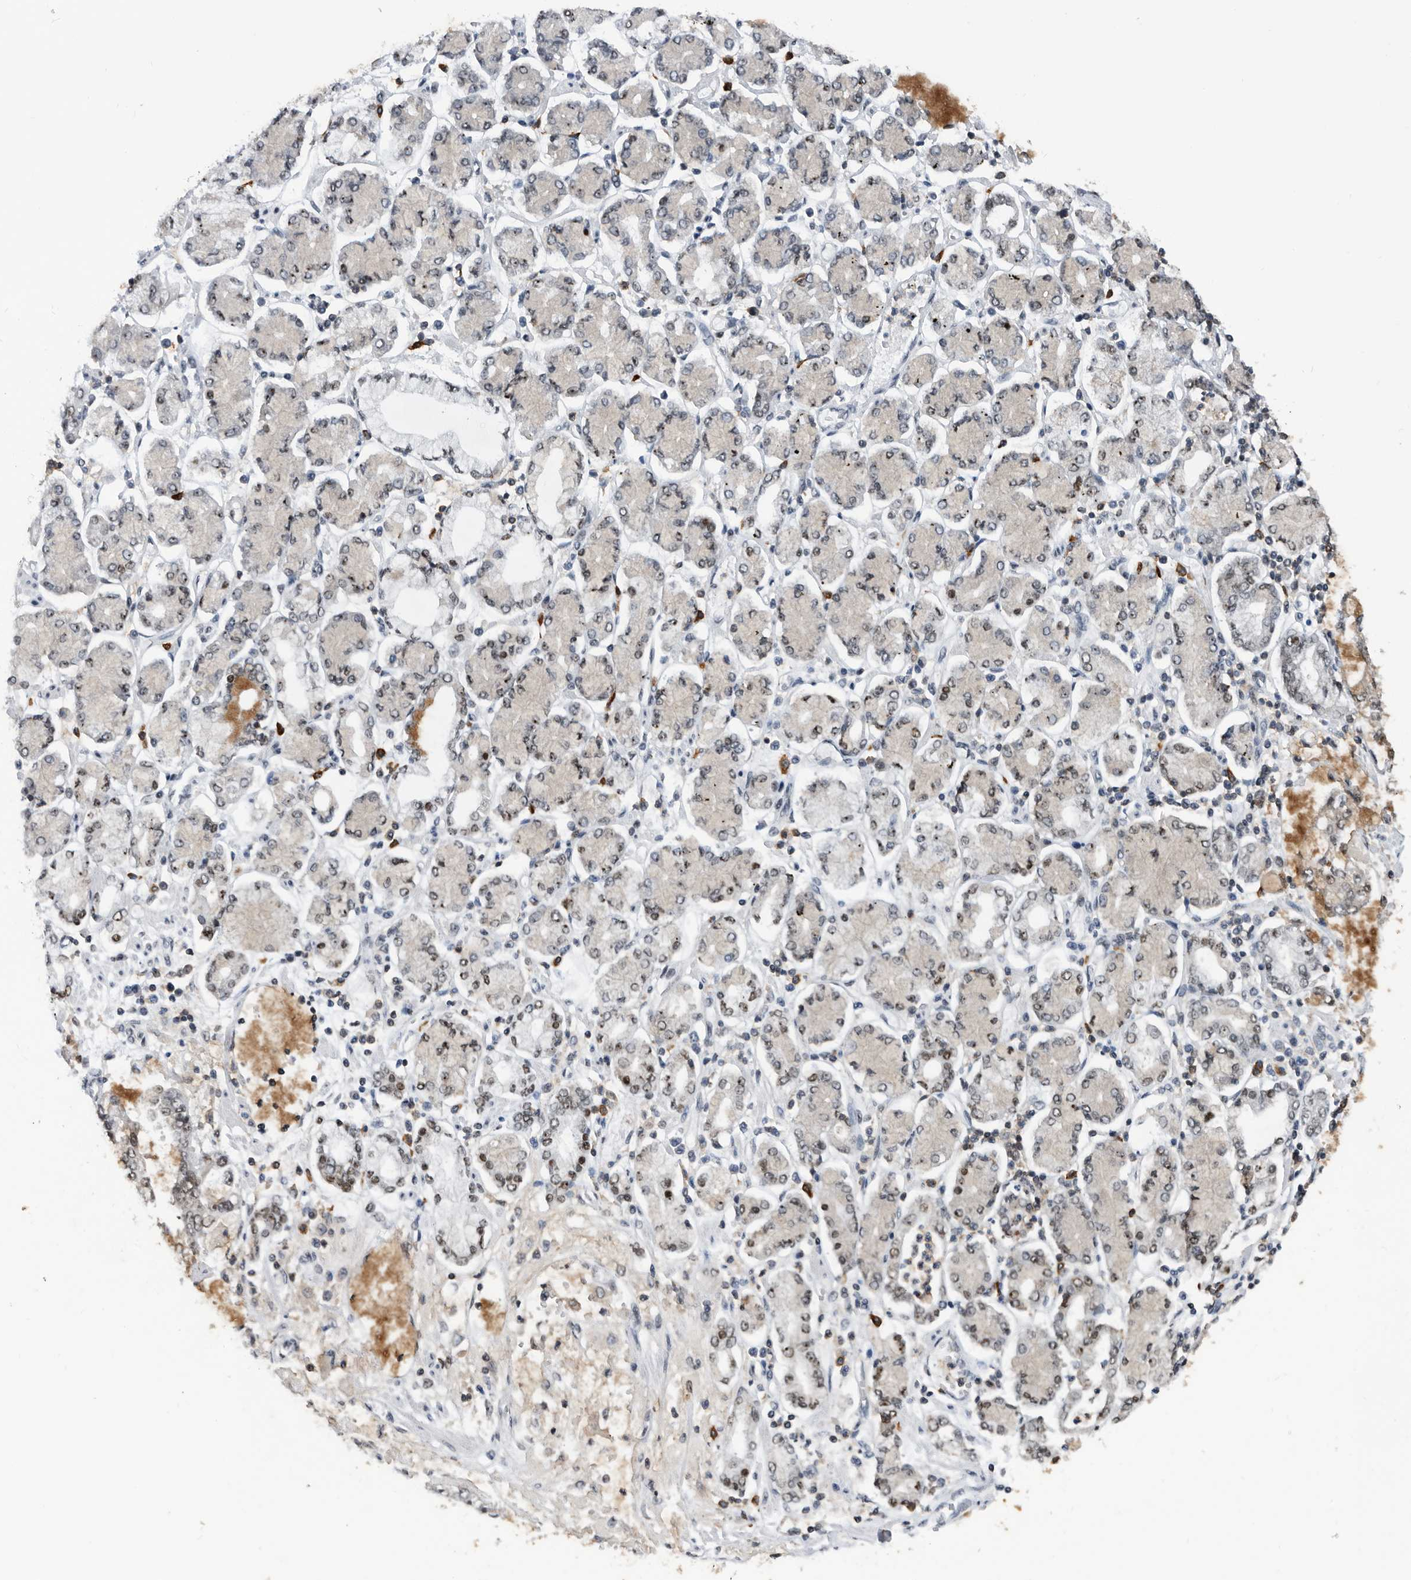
{"staining": {"intensity": "moderate", "quantity": "<25%", "location": "nuclear"}, "tissue": "stomach cancer", "cell_type": "Tumor cells", "image_type": "cancer", "snomed": [{"axis": "morphology", "description": "Adenocarcinoma, NOS"}, {"axis": "topography", "description": "Stomach"}], "caption": "This is a histology image of immunohistochemistry staining of stomach cancer, which shows moderate positivity in the nuclear of tumor cells.", "gene": "ZNF260", "patient": {"sex": "male", "age": 76}}